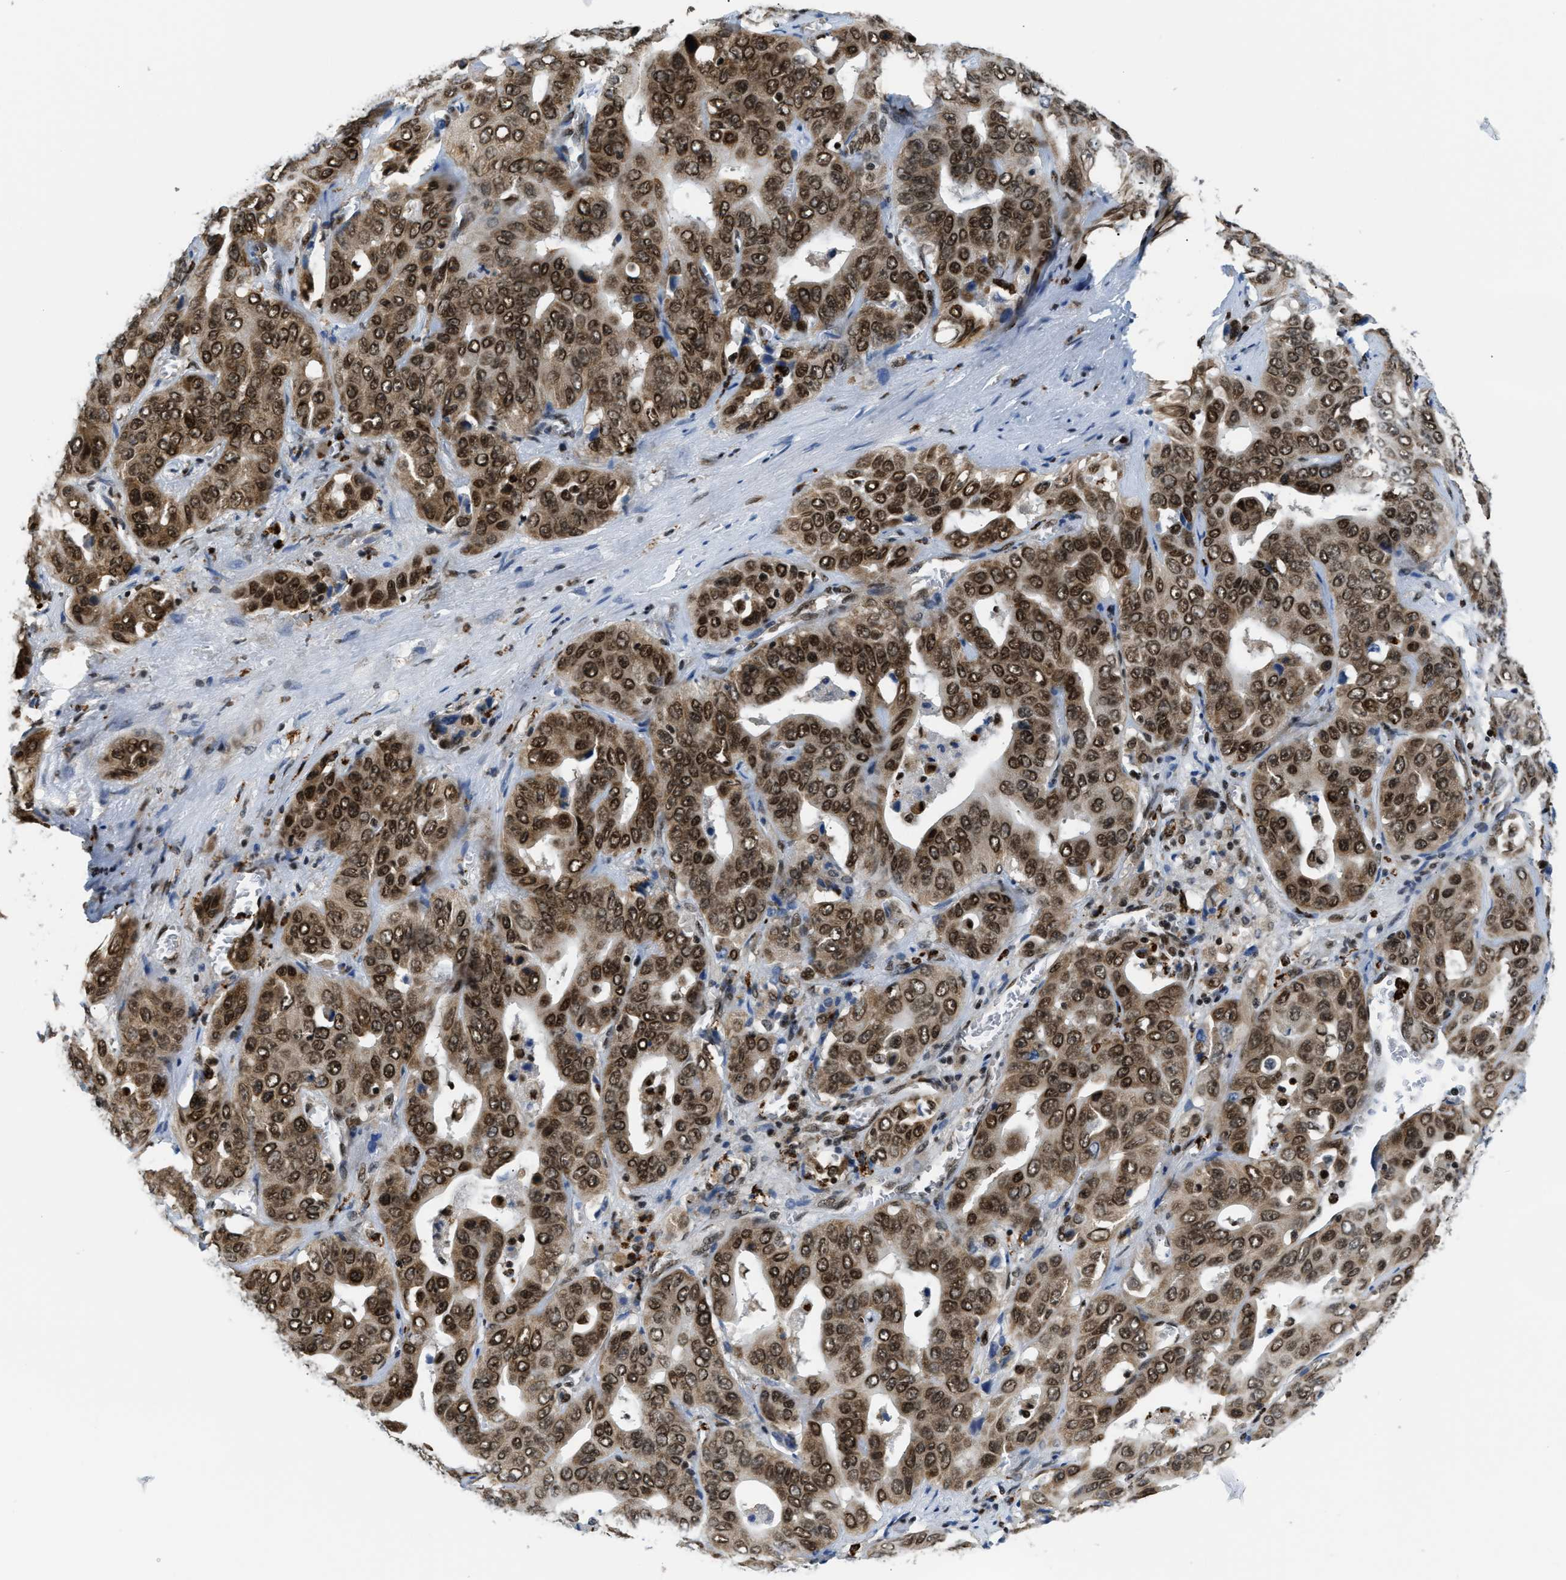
{"staining": {"intensity": "strong", "quantity": ">75%", "location": "cytoplasmic/membranous,nuclear"}, "tissue": "liver cancer", "cell_type": "Tumor cells", "image_type": "cancer", "snomed": [{"axis": "morphology", "description": "Cholangiocarcinoma"}, {"axis": "topography", "description": "Liver"}], "caption": "A histopathology image of cholangiocarcinoma (liver) stained for a protein displays strong cytoplasmic/membranous and nuclear brown staining in tumor cells.", "gene": "CCNDBP1", "patient": {"sex": "female", "age": 52}}